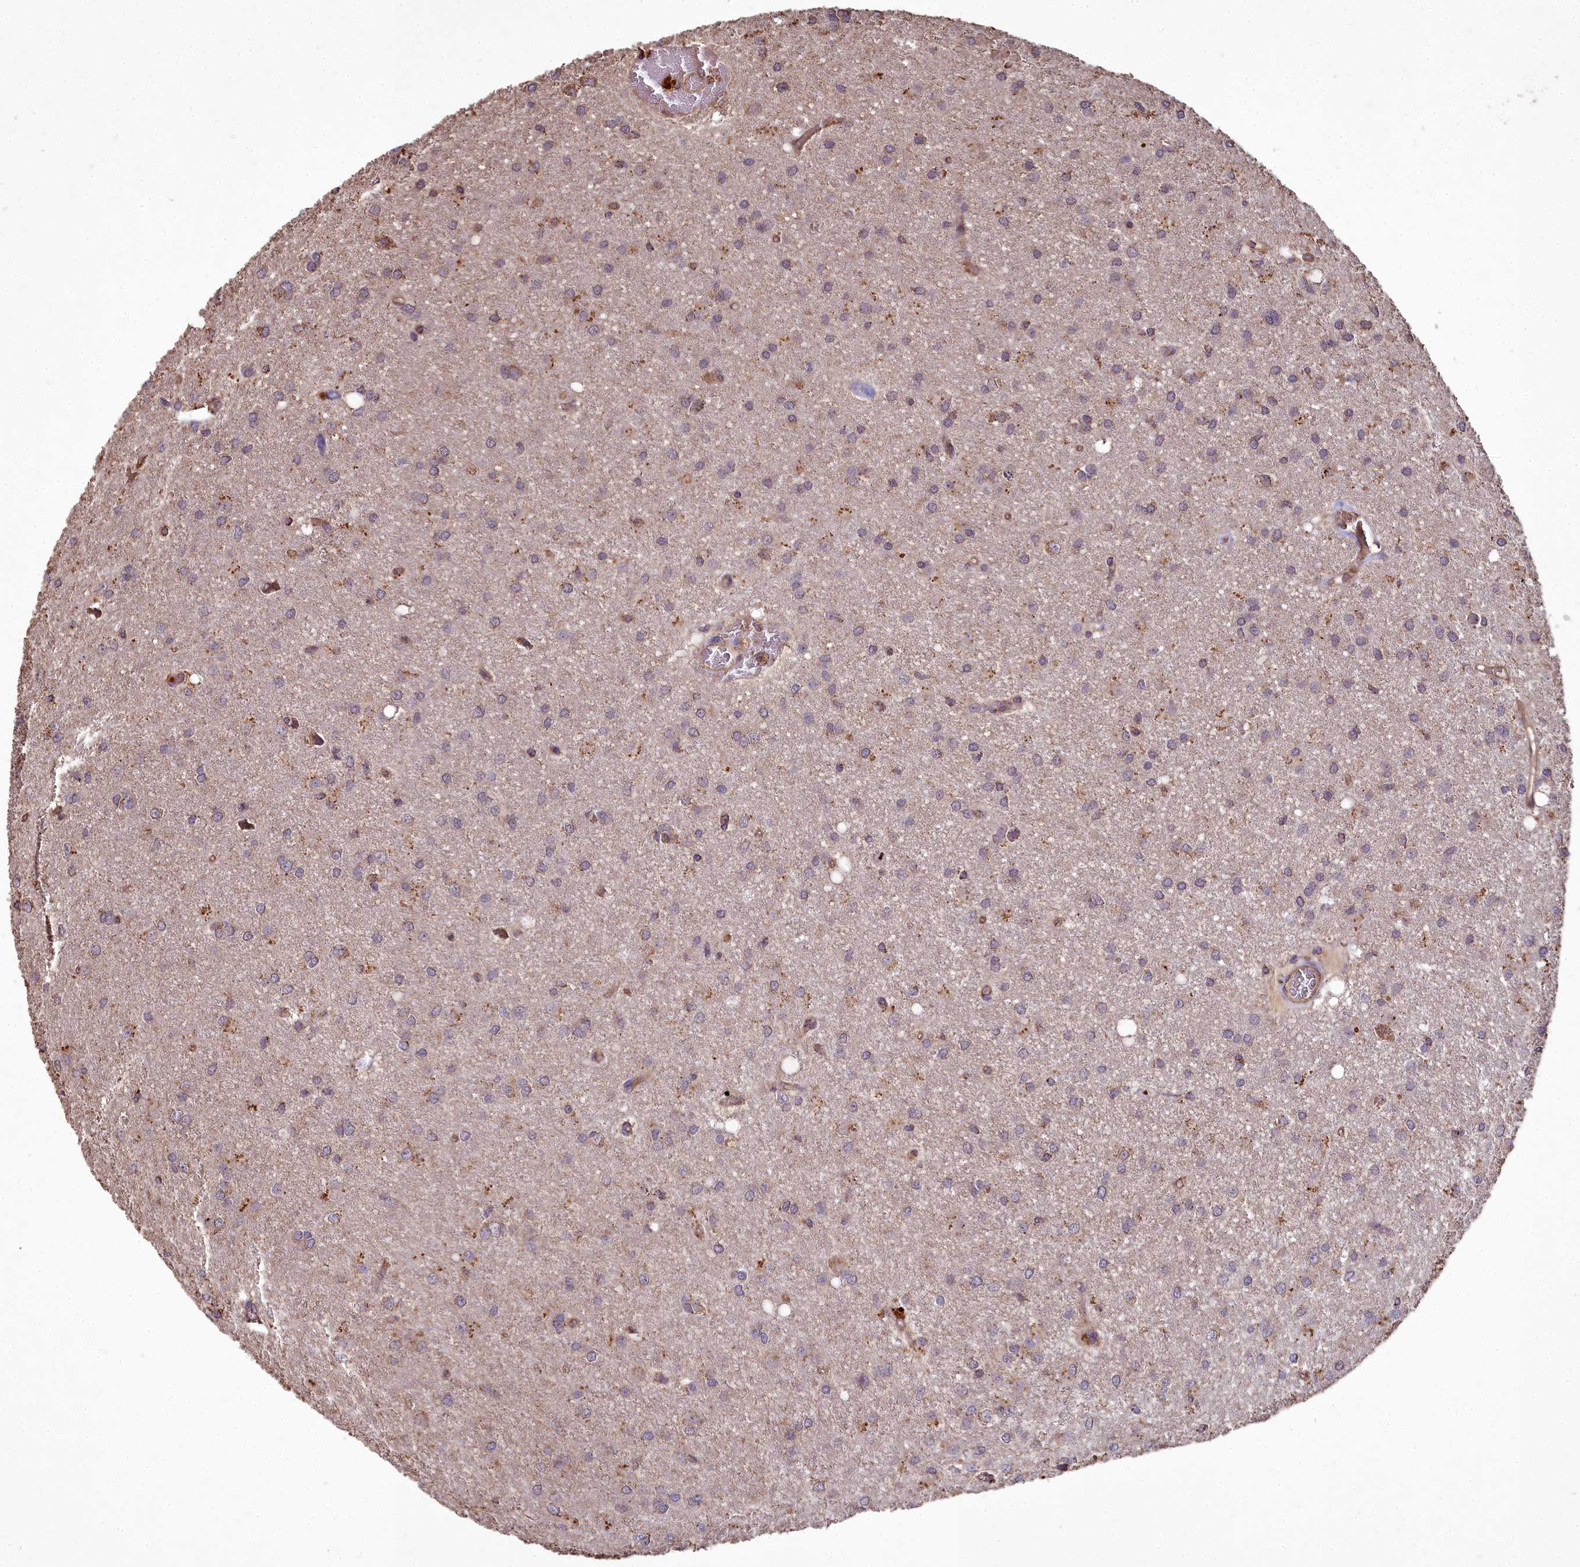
{"staining": {"intensity": "negative", "quantity": "none", "location": "none"}, "tissue": "glioma", "cell_type": "Tumor cells", "image_type": "cancer", "snomed": [{"axis": "morphology", "description": "Glioma, malignant, High grade"}, {"axis": "topography", "description": "Brain"}], "caption": "The photomicrograph displays no significant positivity in tumor cells of malignant glioma (high-grade). (DAB immunohistochemistry (IHC) with hematoxylin counter stain).", "gene": "CEMIP2", "patient": {"sex": "female", "age": 50}}